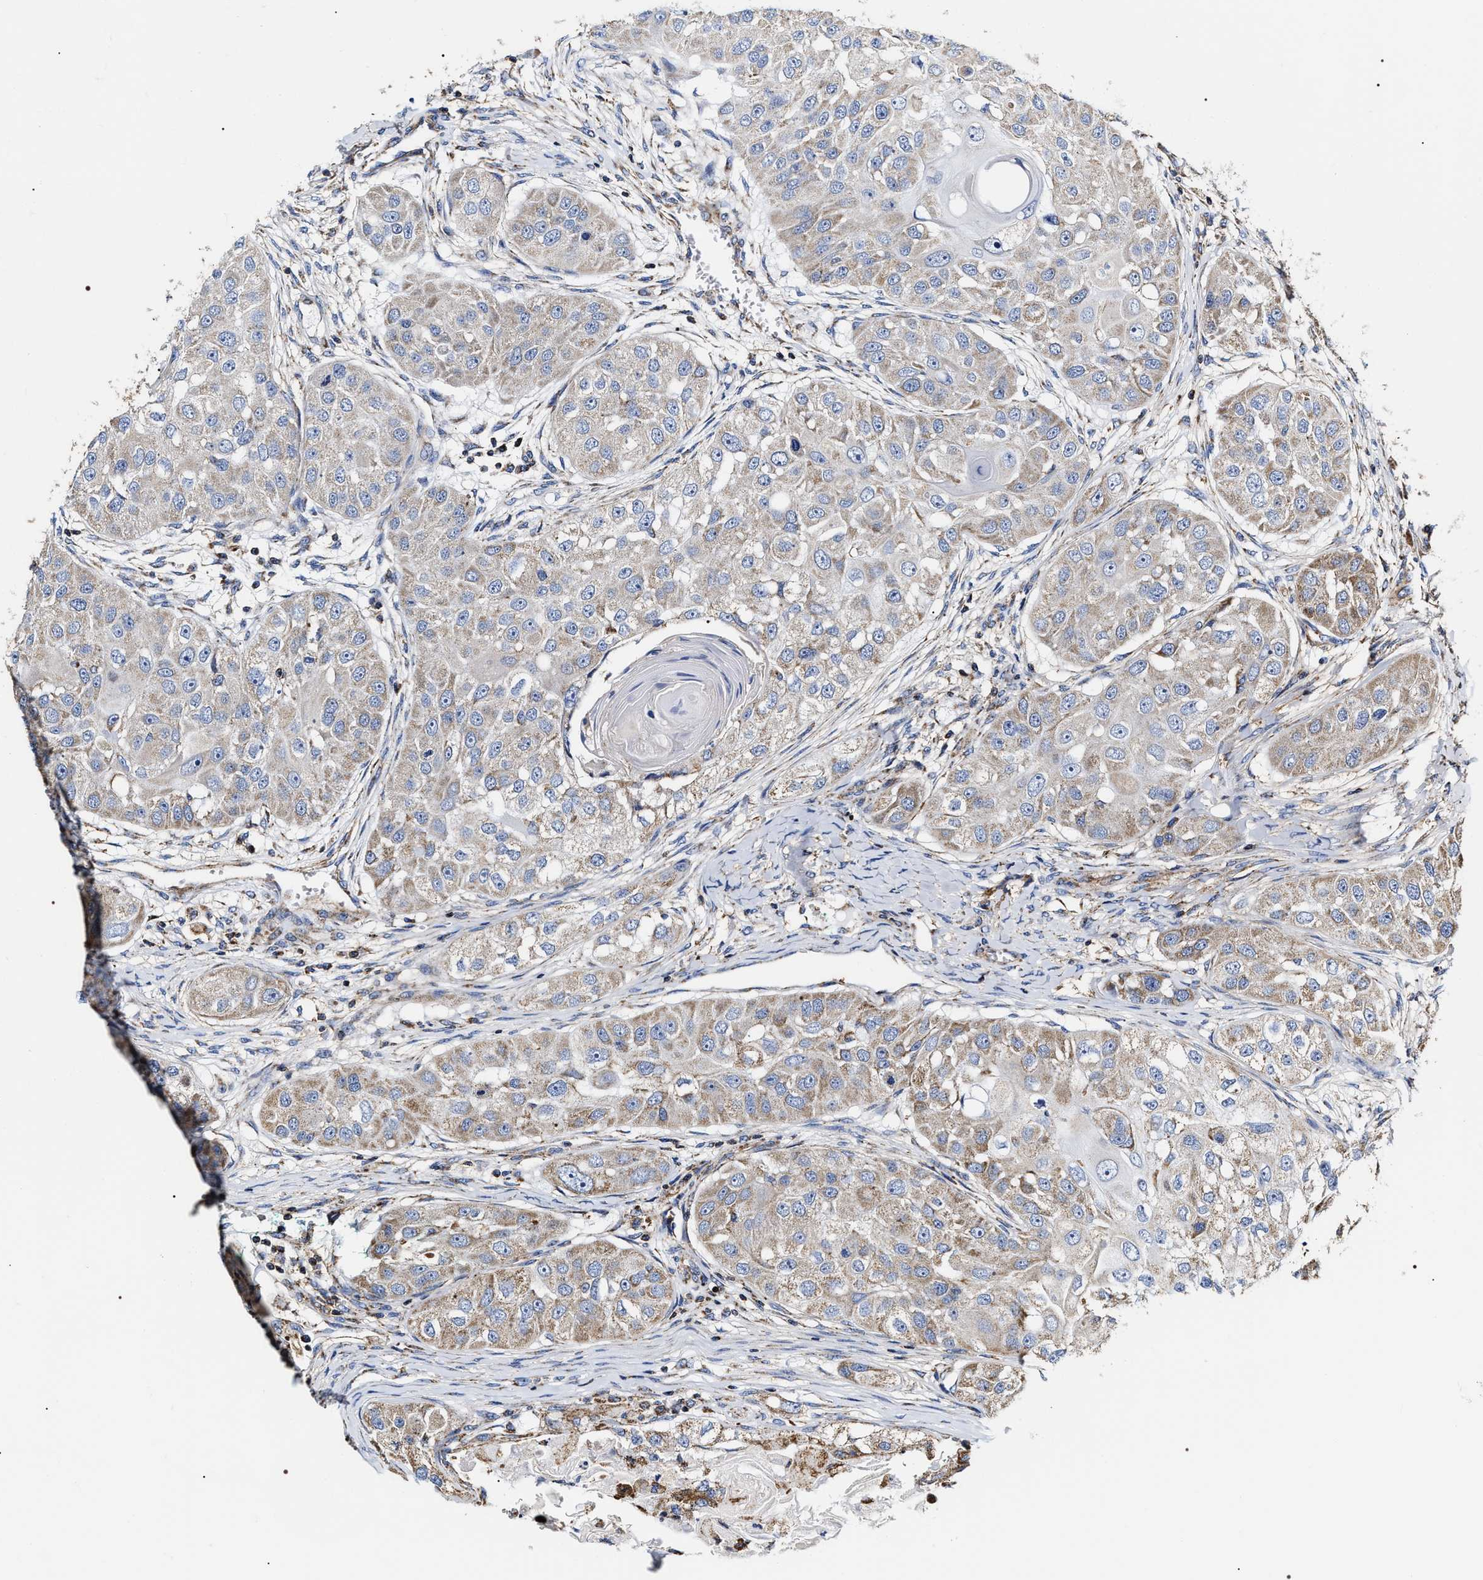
{"staining": {"intensity": "weak", "quantity": "25%-75%", "location": "cytoplasmic/membranous"}, "tissue": "head and neck cancer", "cell_type": "Tumor cells", "image_type": "cancer", "snomed": [{"axis": "morphology", "description": "Normal tissue, NOS"}, {"axis": "morphology", "description": "Squamous cell carcinoma, NOS"}, {"axis": "topography", "description": "Skeletal muscle"}, {"axis": "topography", "description": "Head-Neck"}], "caption": "Head and neck squamous cell carcinoma stained with DAB IHC shows low levels of weak cytoplasmic/membranous staining in about 25%-75% of tumor cells. The protein is stained brown, and the nuclei are stained in blue (DAB IHC with brightfield microscopy, high magnification).", "gene": "COG5", "patient": {"sex": "male", "age": 51}}